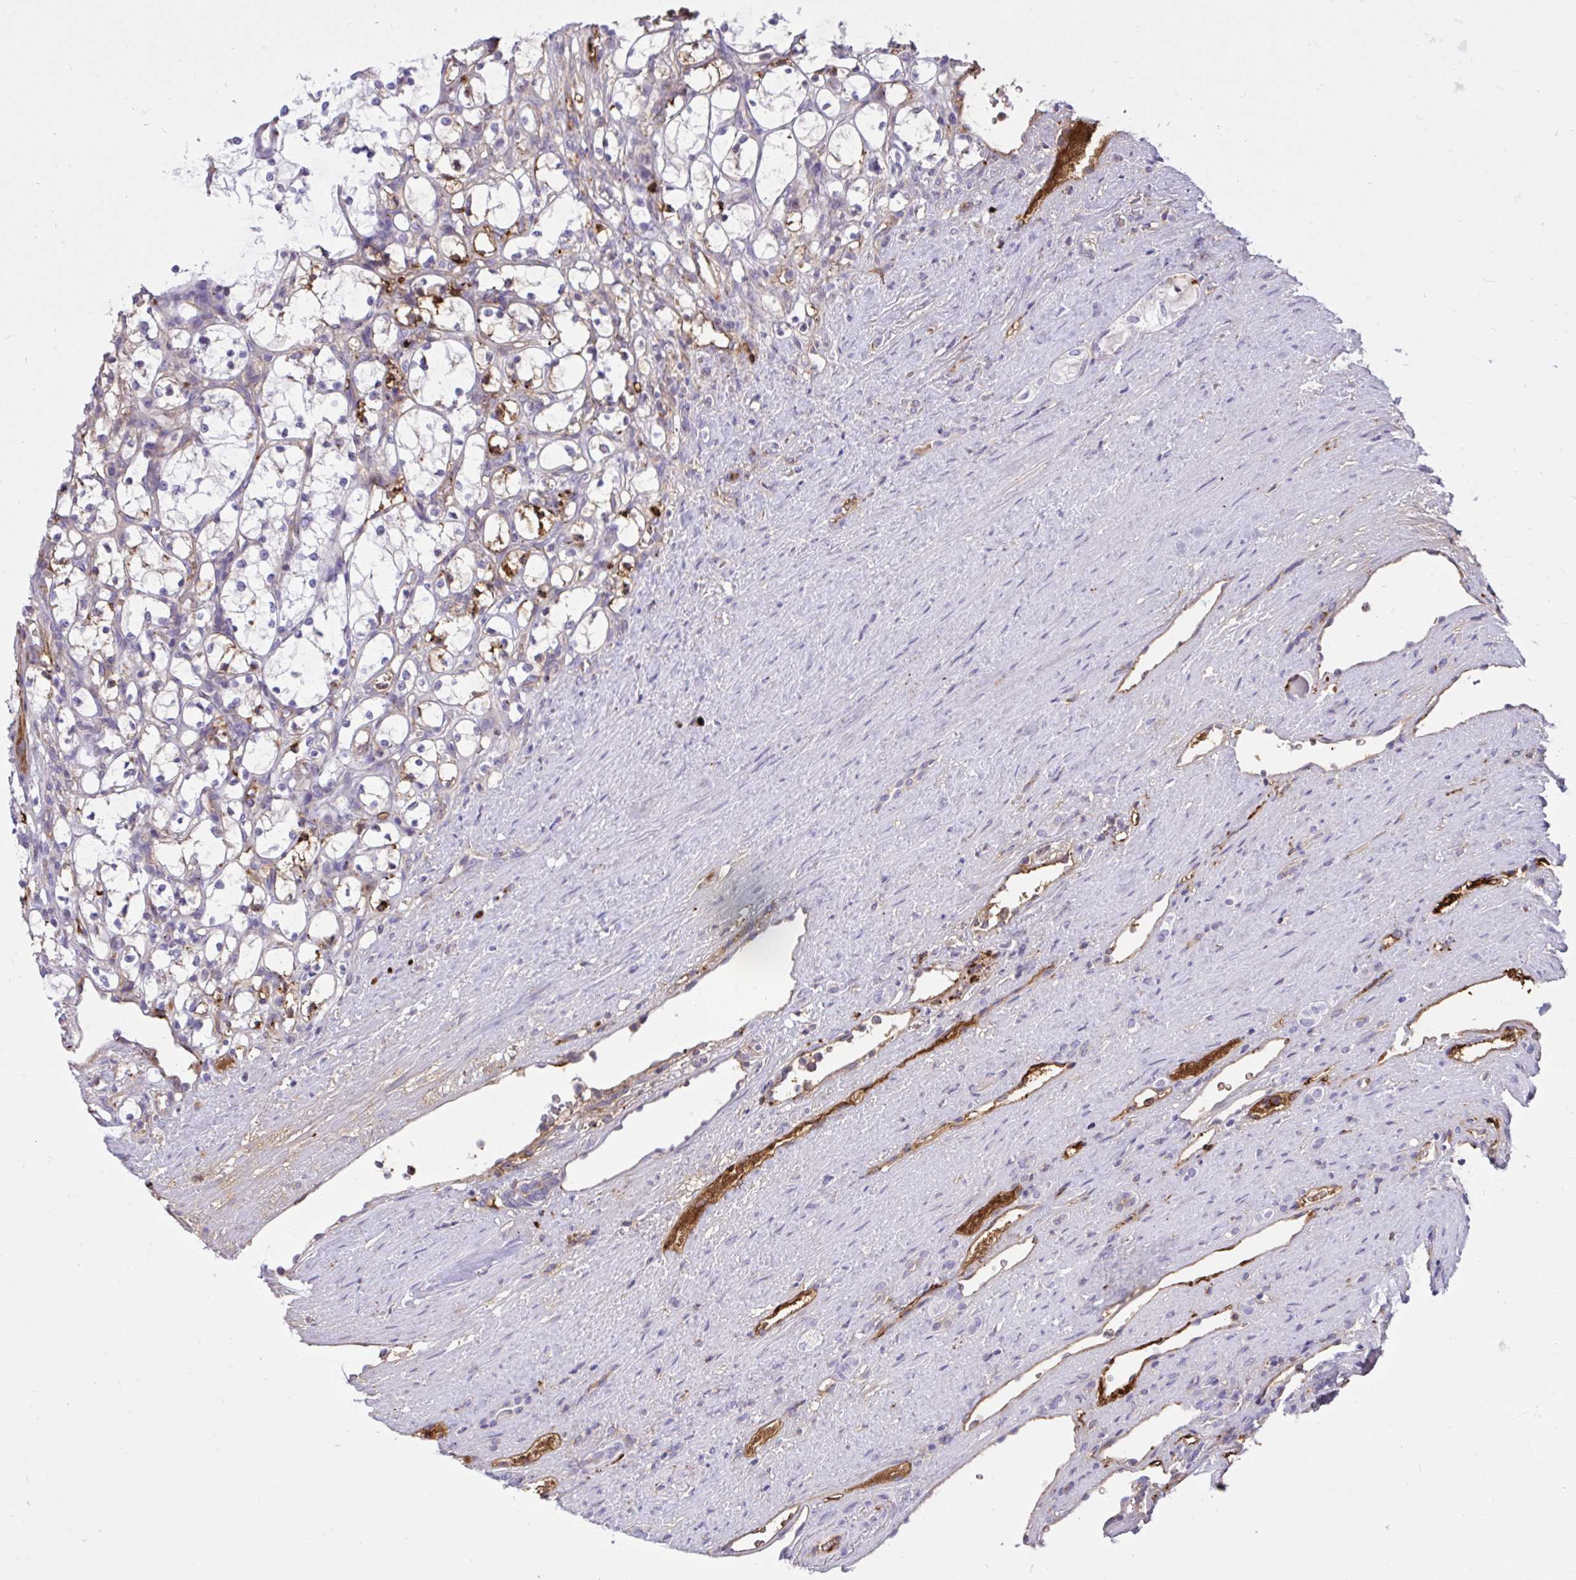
{"staining": {"intensity": "negative", "quantity": "none", "location": "none"}, "tissue": "renal cancer", "cell_type": "Tumor cells", "image_type": "cancer", "snomed": [{"axis": "morphology", "description": "Adenocarcinoma, NOS"}, {"axis": "topography", "description": "Kidney"}], "caption": "IHC of renal cancer (adenocarcinoma) reveals no staining in tumor cells. (Brightfield microscopy of DAB (3,3'-diaminobenzidine) IHC at high magnification).", "gene": "F2", "patient": {"sex": "female", "age": 69}}